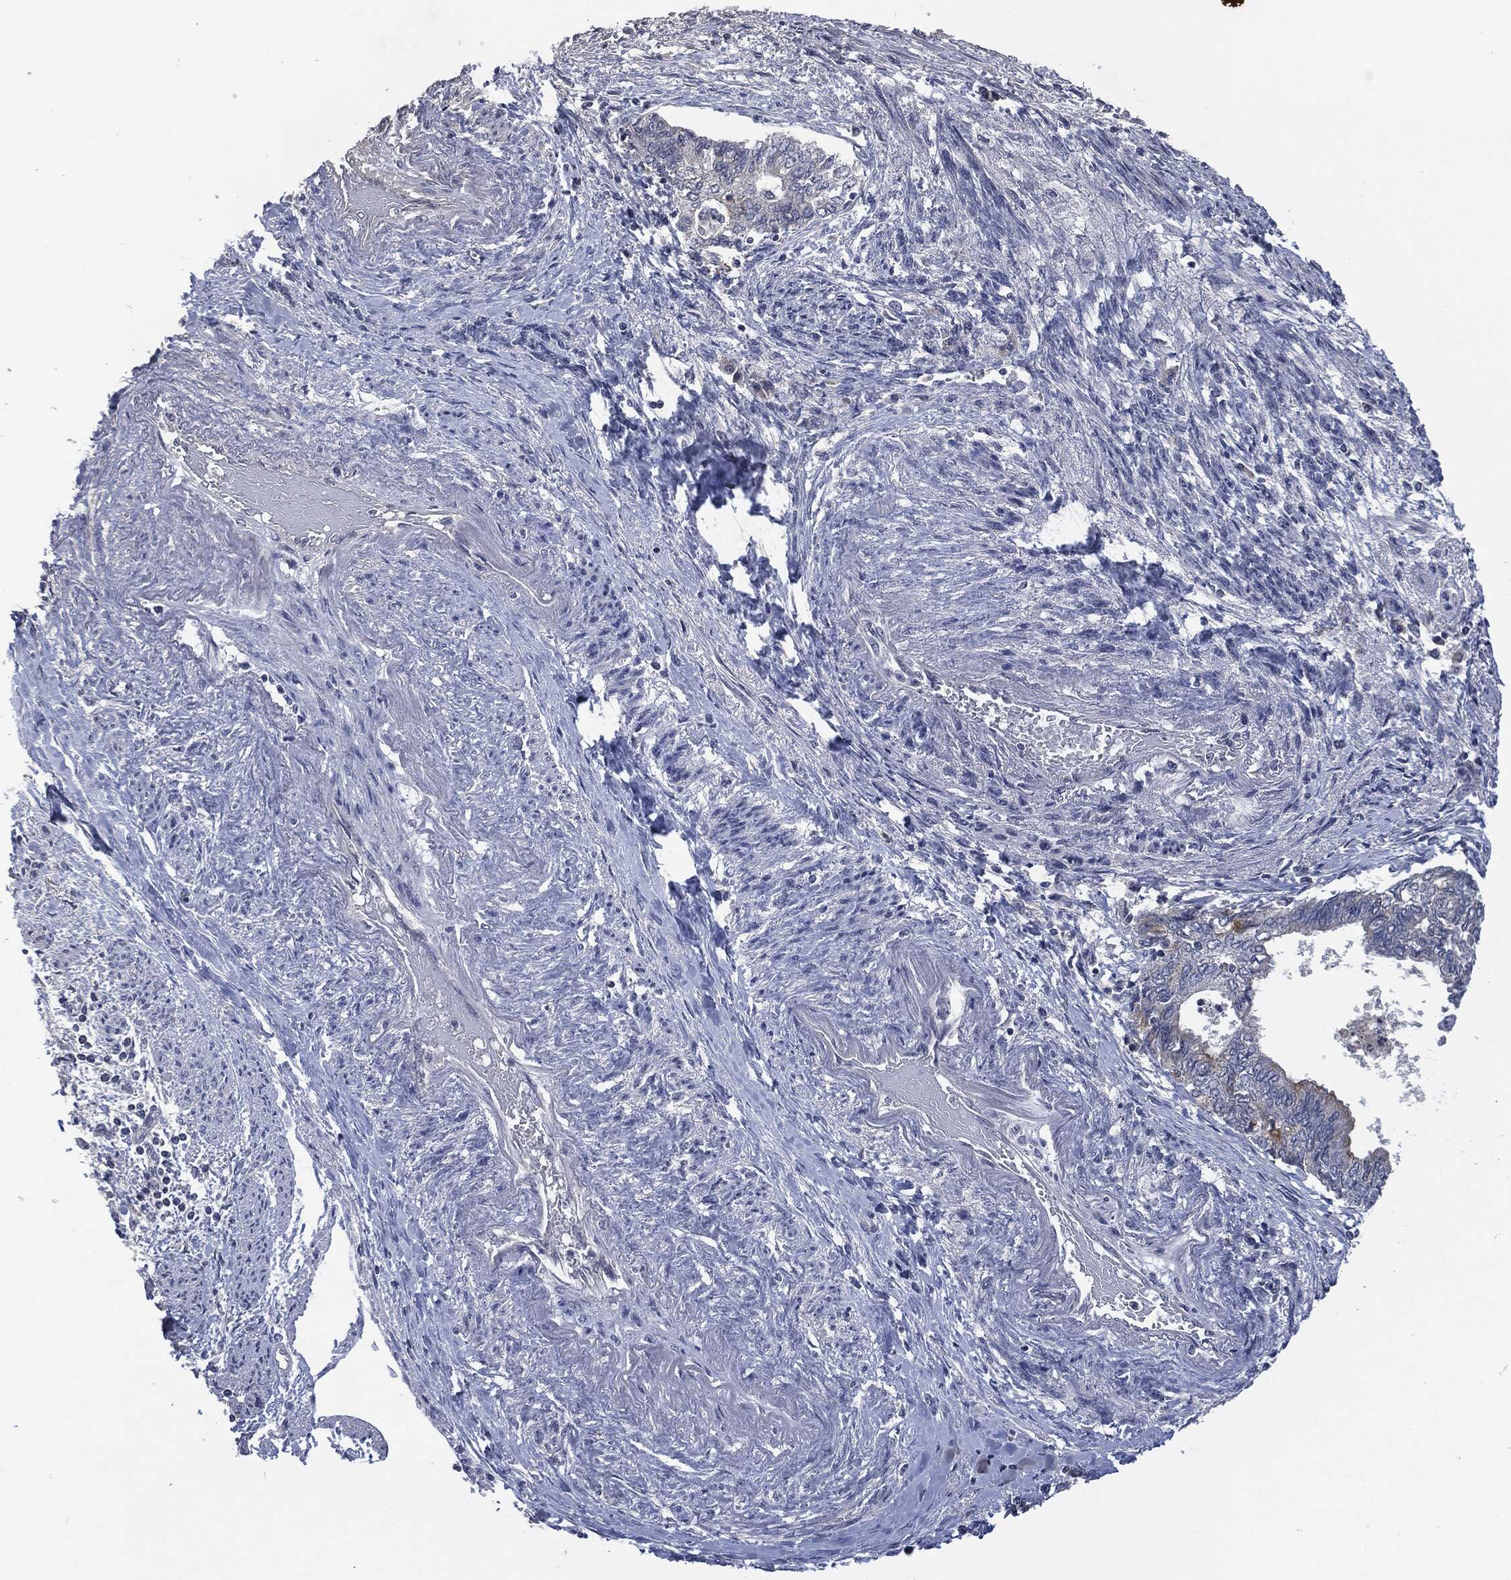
{"staining": {"intensity": "negative", "quantity": "none", "location": "none"}, "tissue": "endometrial cancer", "cell_type": "Tumor cells", "image_type": "cancer", "snomed": [{"axis": "morphology", "description": "Adenocarcinoma, NOS"}, {"axis": "topography", "description": "Endometrium"}], "caption": "Human adenocarcinoma (endometrial) stained for a protein using IHC demonstrates no expression in tumor cells.", "gene": "IL1RN", "patient": {"sex": "female", "age": 65}}